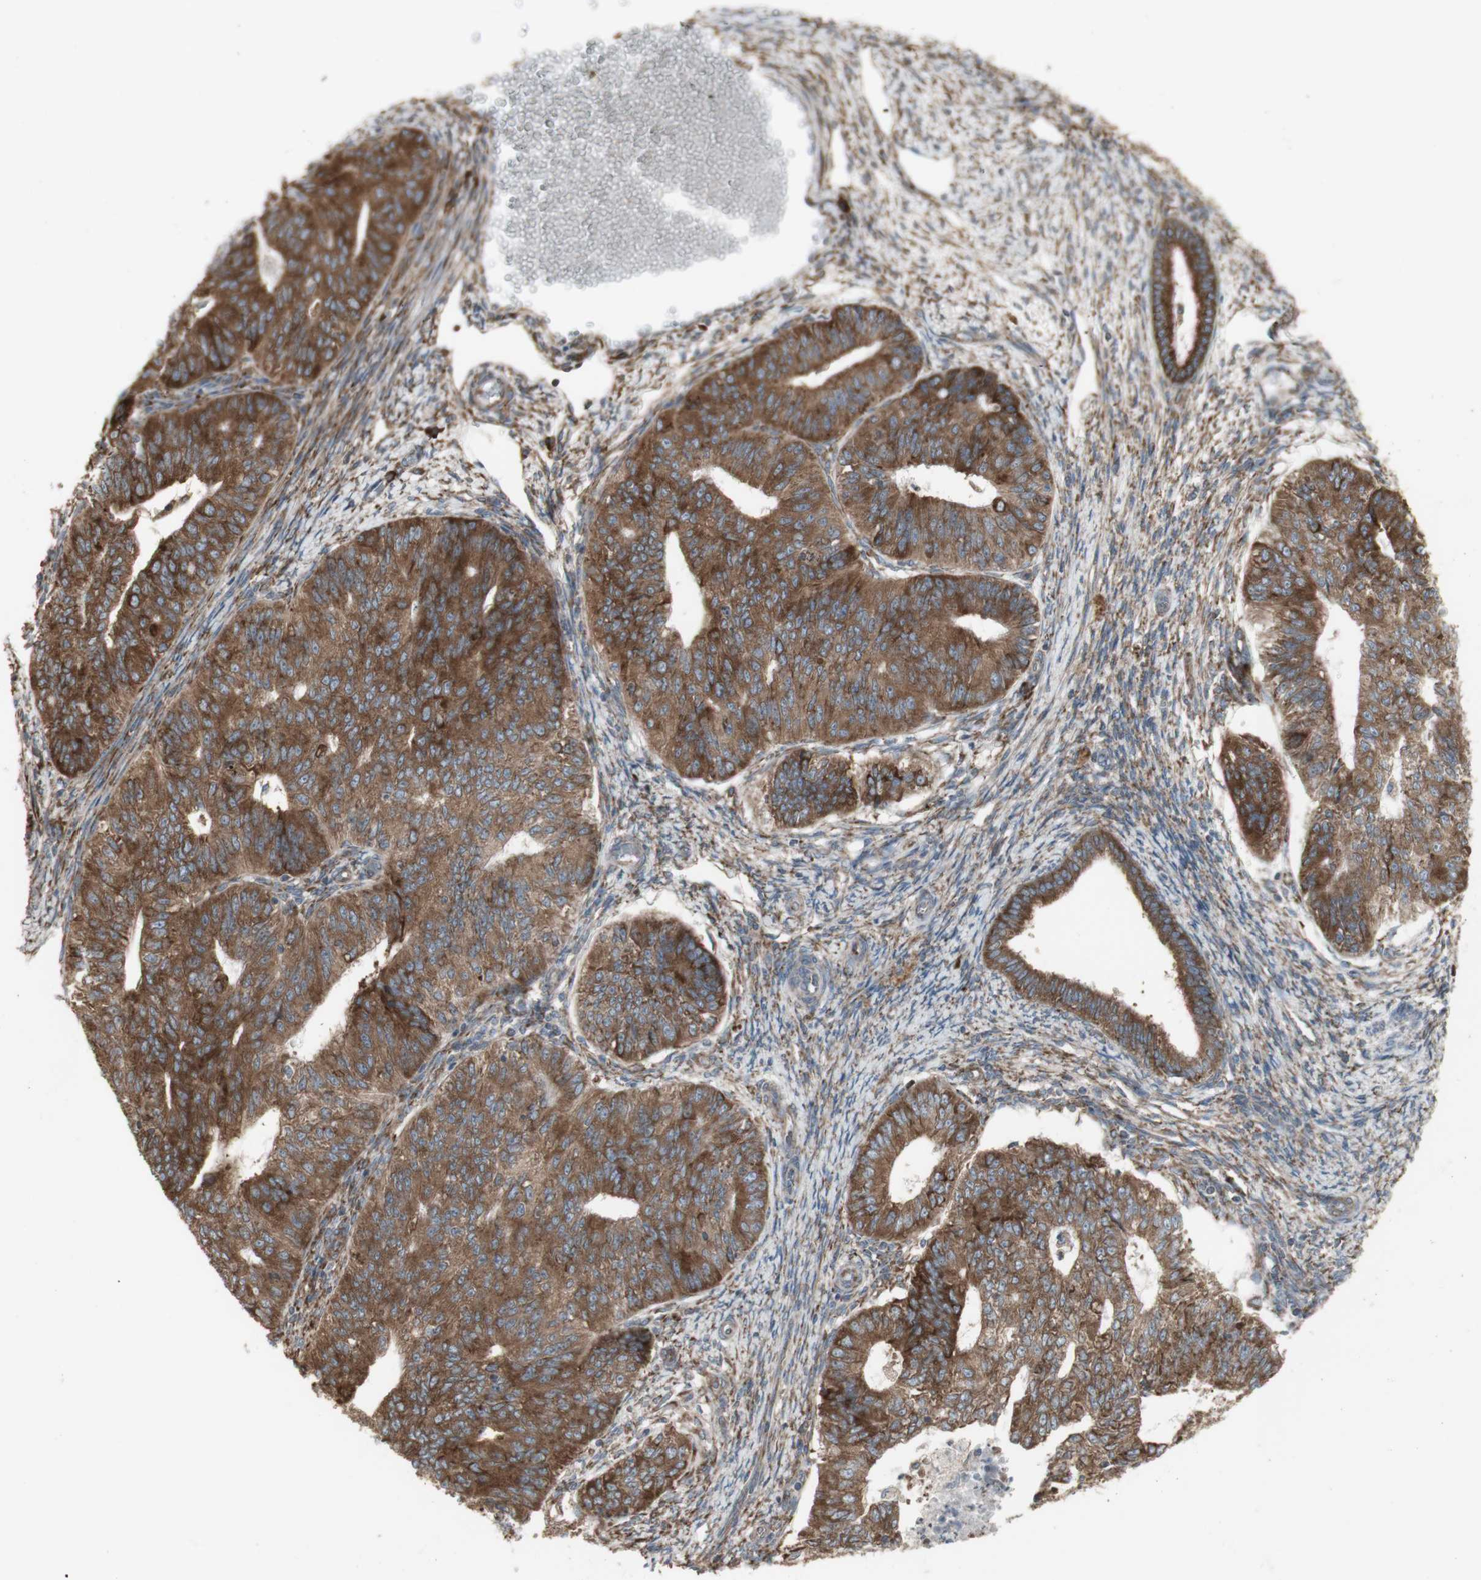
{"staining": {"intensity": "strong", "quantity": ">75%", "location": "cytoplasmic/membranous"}, "tissue": "endometrial cancer", "cell_type": "Tumor cells", "image_type": "cancer", "snomed": [{"axis": "morphology", "description": "Adenocarcinoma, NOS"}, {"axis": "topography", "description": "Endometrium"}], "caption": "Immunohistochemical staining of adenocarcinoma (endometrial) exhibits strong cytoplasmic/membranous protein expression in approximately >75% of tumor cells.", "gene": "FKBP3", "patient": {"sex": "female", "age": 32}}